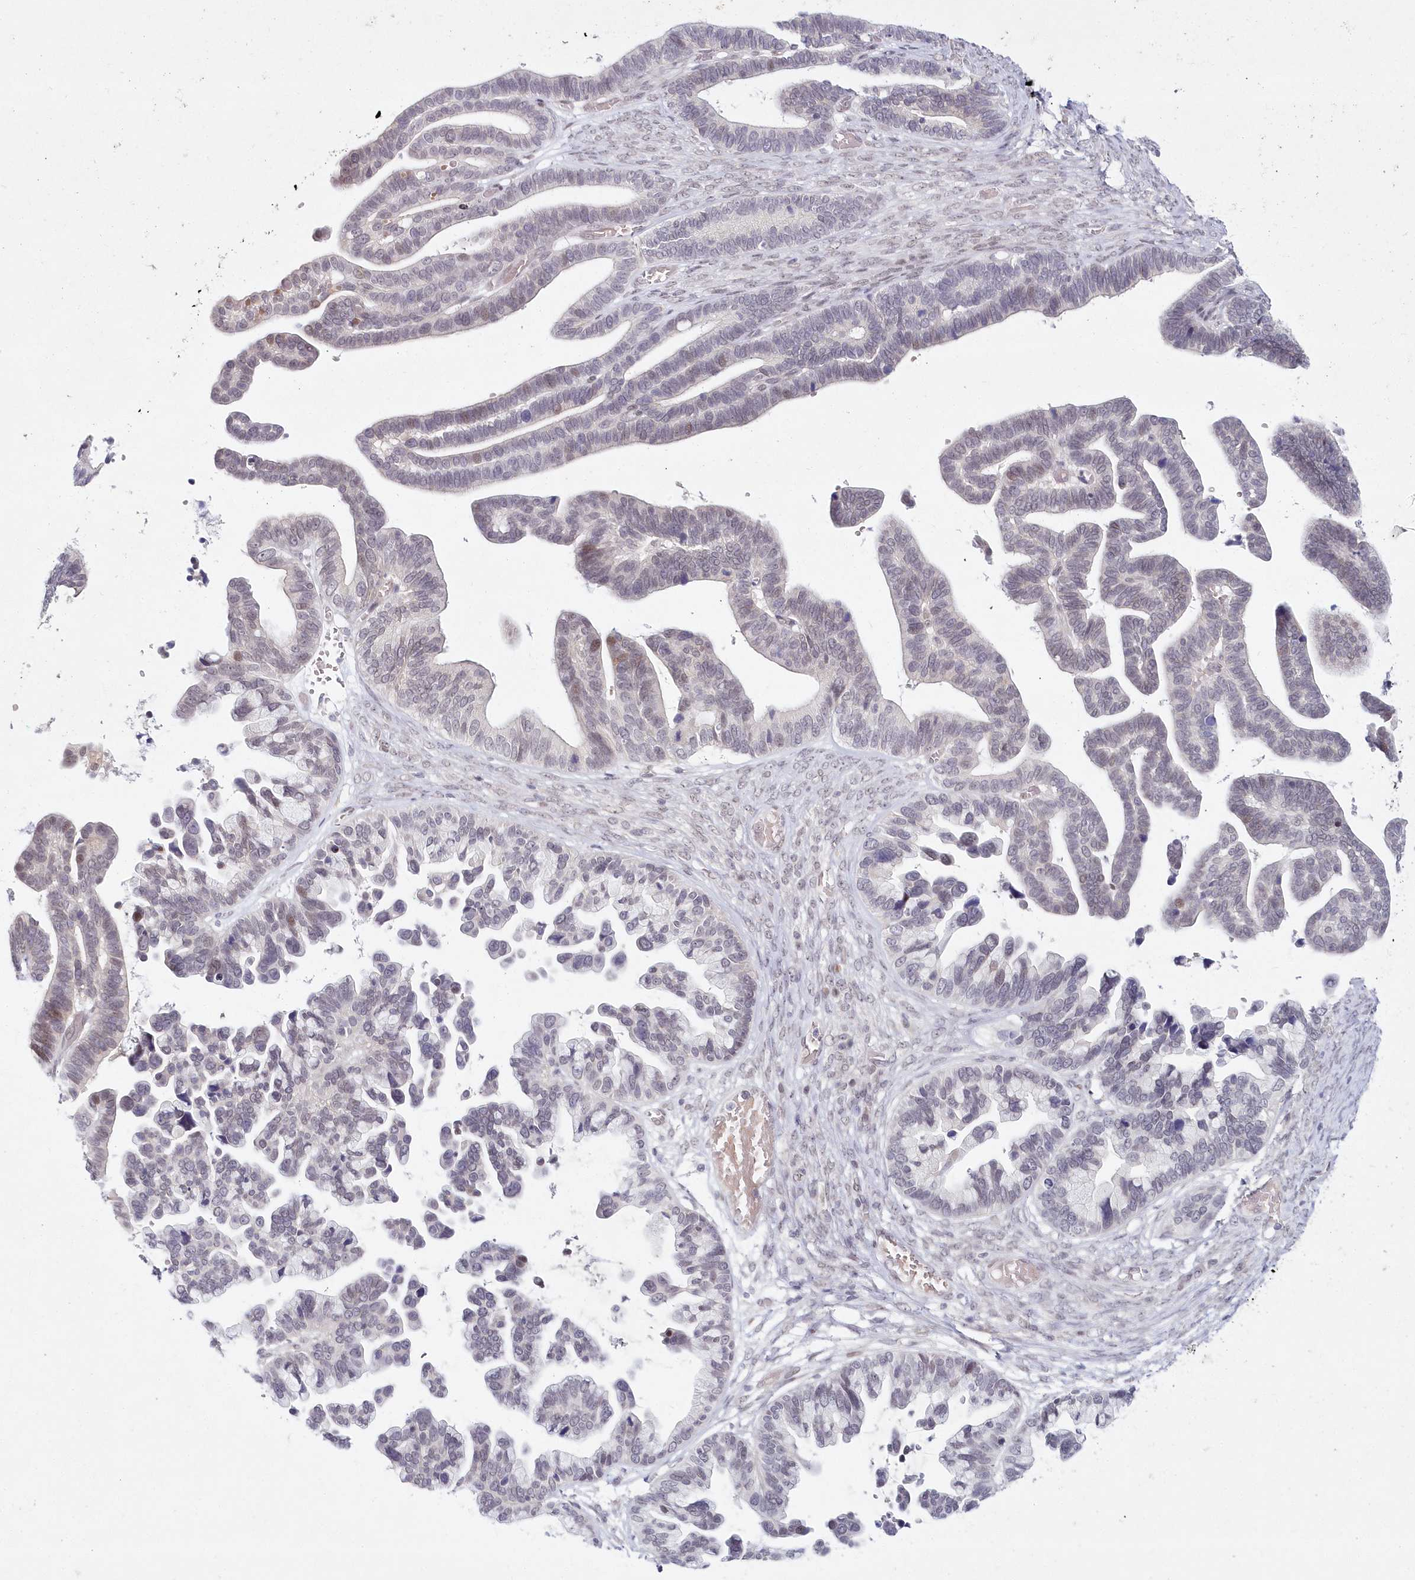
{"staining": {"intensity": "negative", "quantity": "none", "location": "none"}, "tissue": "ovarian cancer", "cell_type": "Tumor cells", "image_type": "cancer", "snomed": [{"axis": "morphology", "description": "Cystadenocarcinoma, serous, NOS"}, {"axis": "topography", "description": "Ovary"}], "caption": "A photomicrograph of human serous cystadenocarcinoma (ovarian) is negative for staining in tumor cells. Nuclei are stained in blue.", "gene": "HYCC2", "patient": {"sex": "female", "age": 56}}